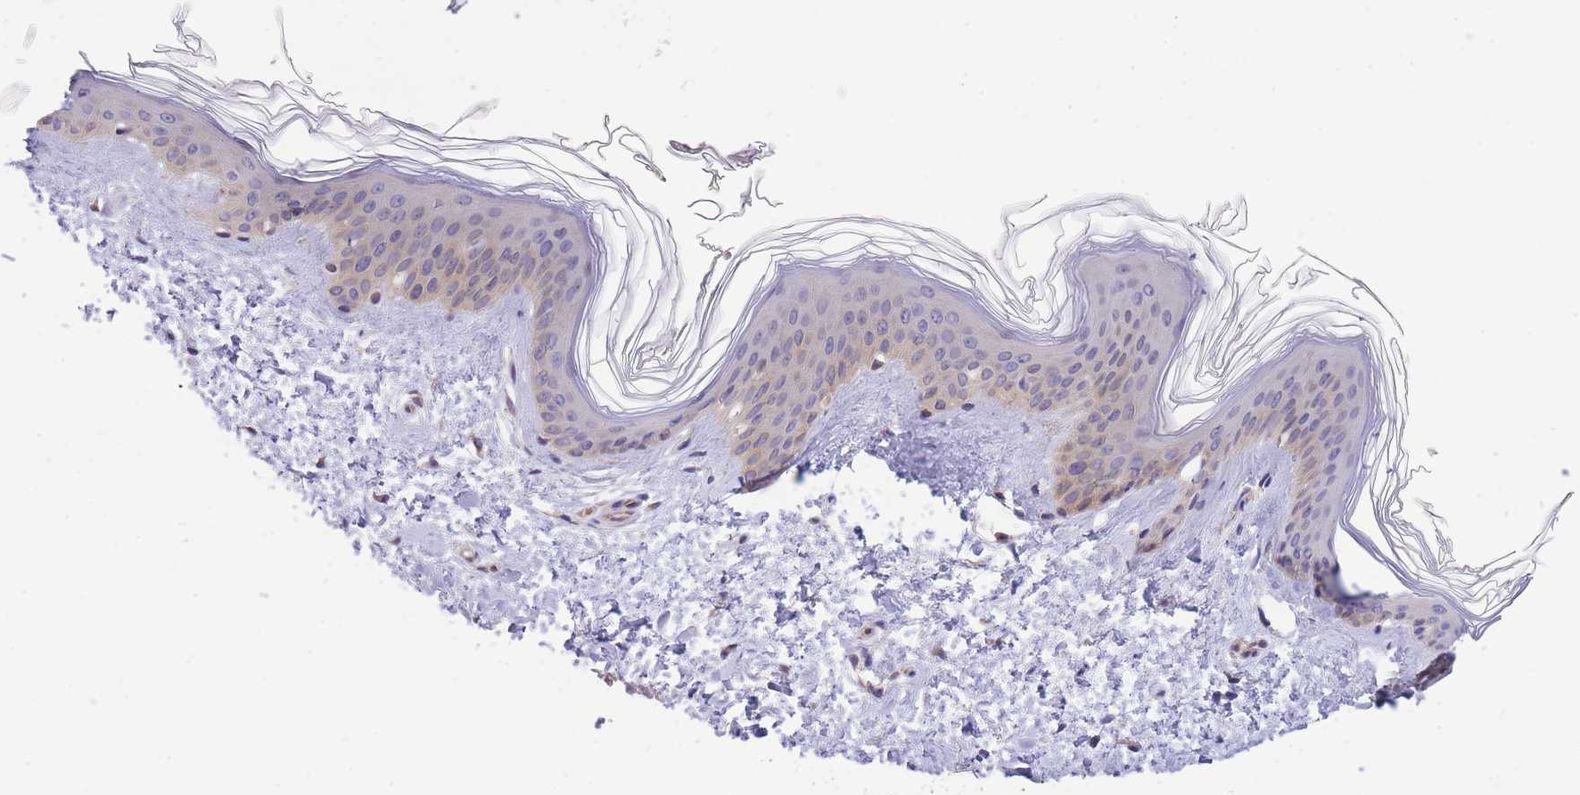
{"staining": {"intensity": "moderate", "quantity": ">75%", "location": "cytoplasmic/membranous"}, "tissue": "skin", "cell_type": "Fibroblasts", "image_type": "normal", "snomed": [{"axis": "morphology", "description": "Normal tissue, NOS"}, {"axis": "topography", "description": "Skin"}], "caption": "Immunohistochemistry (IHC) micrograph of unremarkable human skin stained for a protein (brown), which displays medium levels of moderate cytoplasmic/membranous positivity in approximately >75% of fibroblasts.", "gene": "WWOX", "patient": {"sex": "female", "age": 41}}